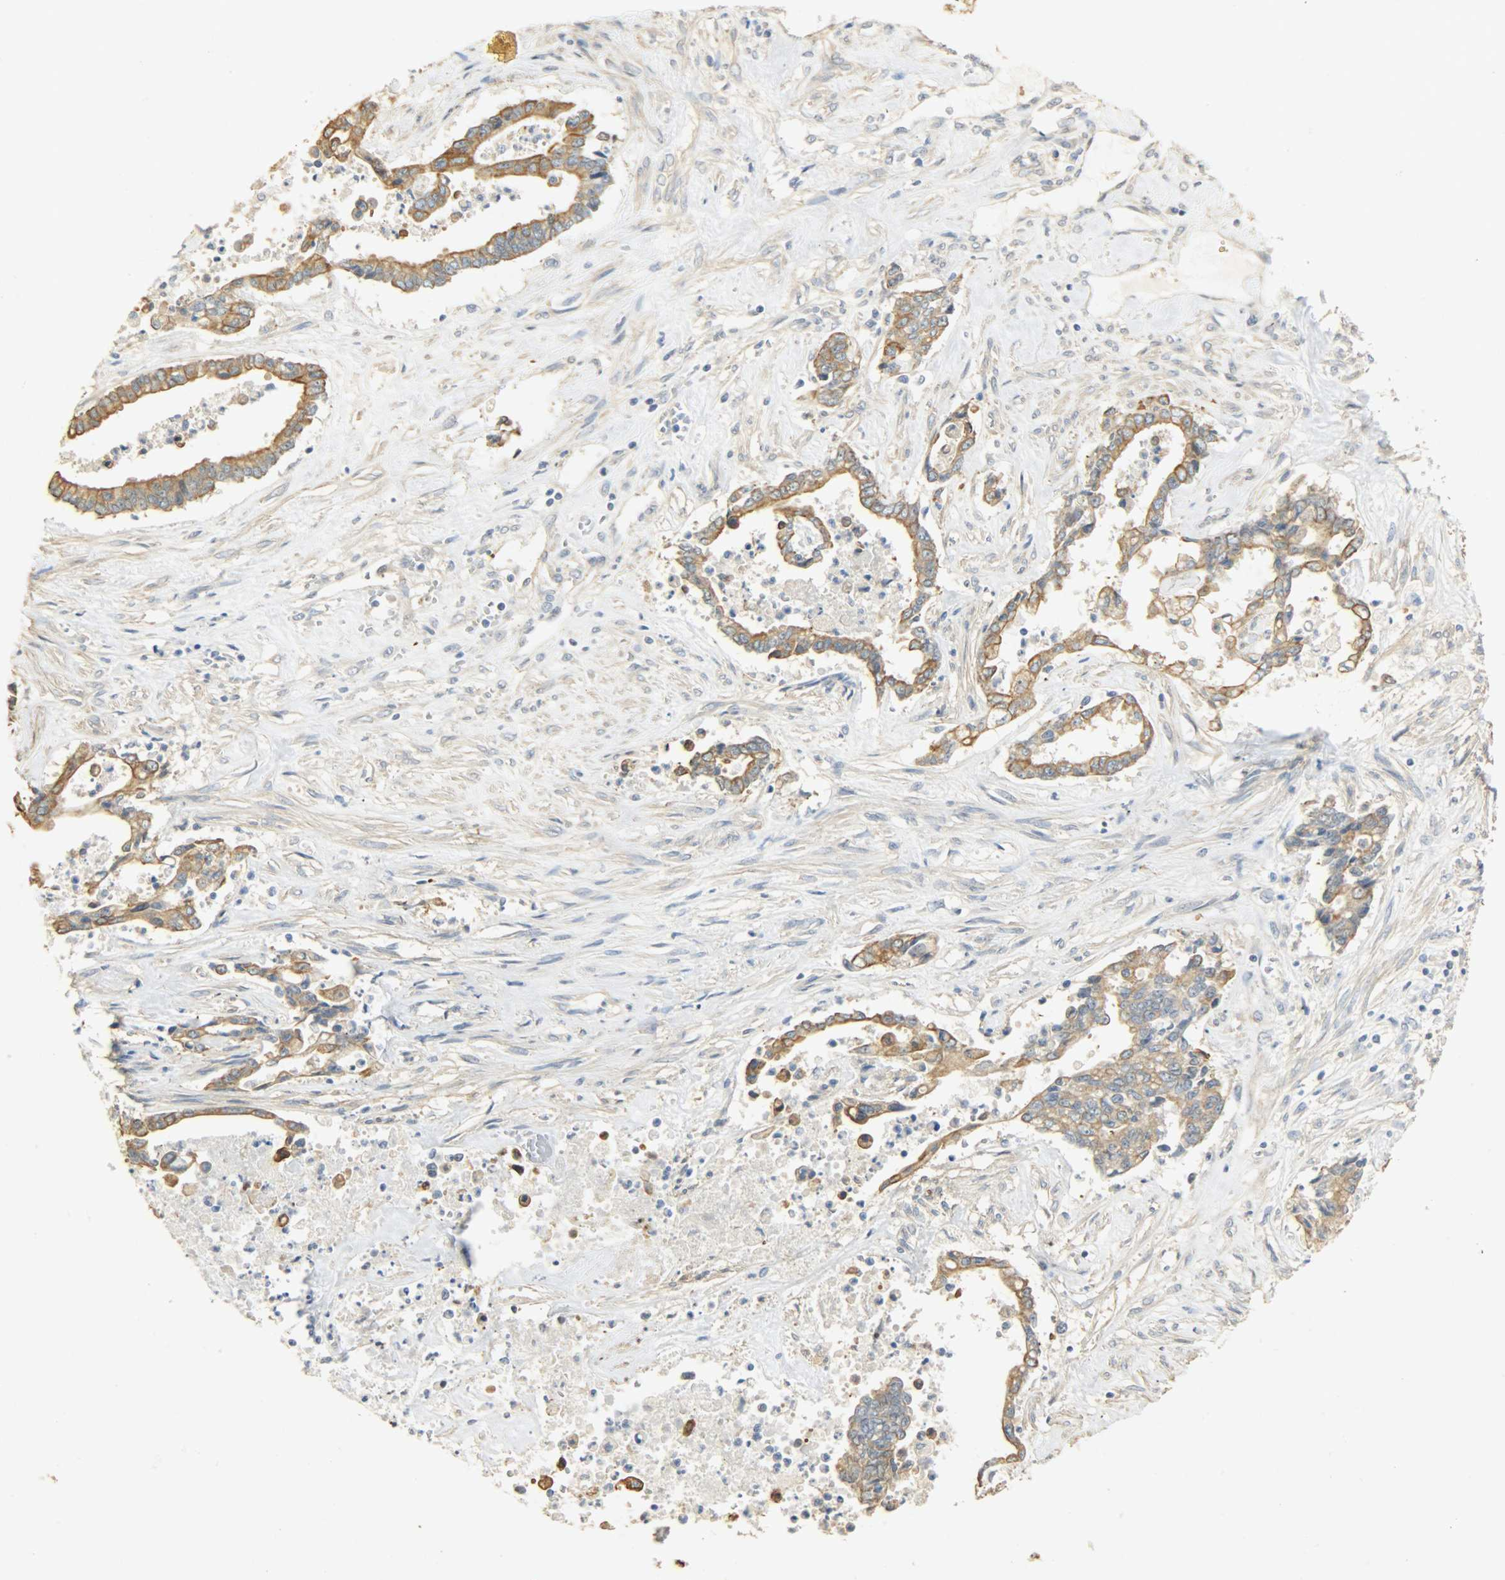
{"staining": {"intensity": "moderate", "quantity": ">75%", "location": "cytoplasmic/membranous"}, "tissue": "liver cancer", "cell_type": "Tumor cells", "image_type": "cancer", "snomed": [{"axis": "morphology", "description": "Cholangiocarcinoma"}, {"axis": "topography", "description": "Liver"}], "caption": "A brown stain labels moderate cytoplasmic/membranous positivity of a protein in cholangiocarcinoma (liver) tumor cells.", "gene": "USP13", "patient": {"sex": "male", "age": 57}}